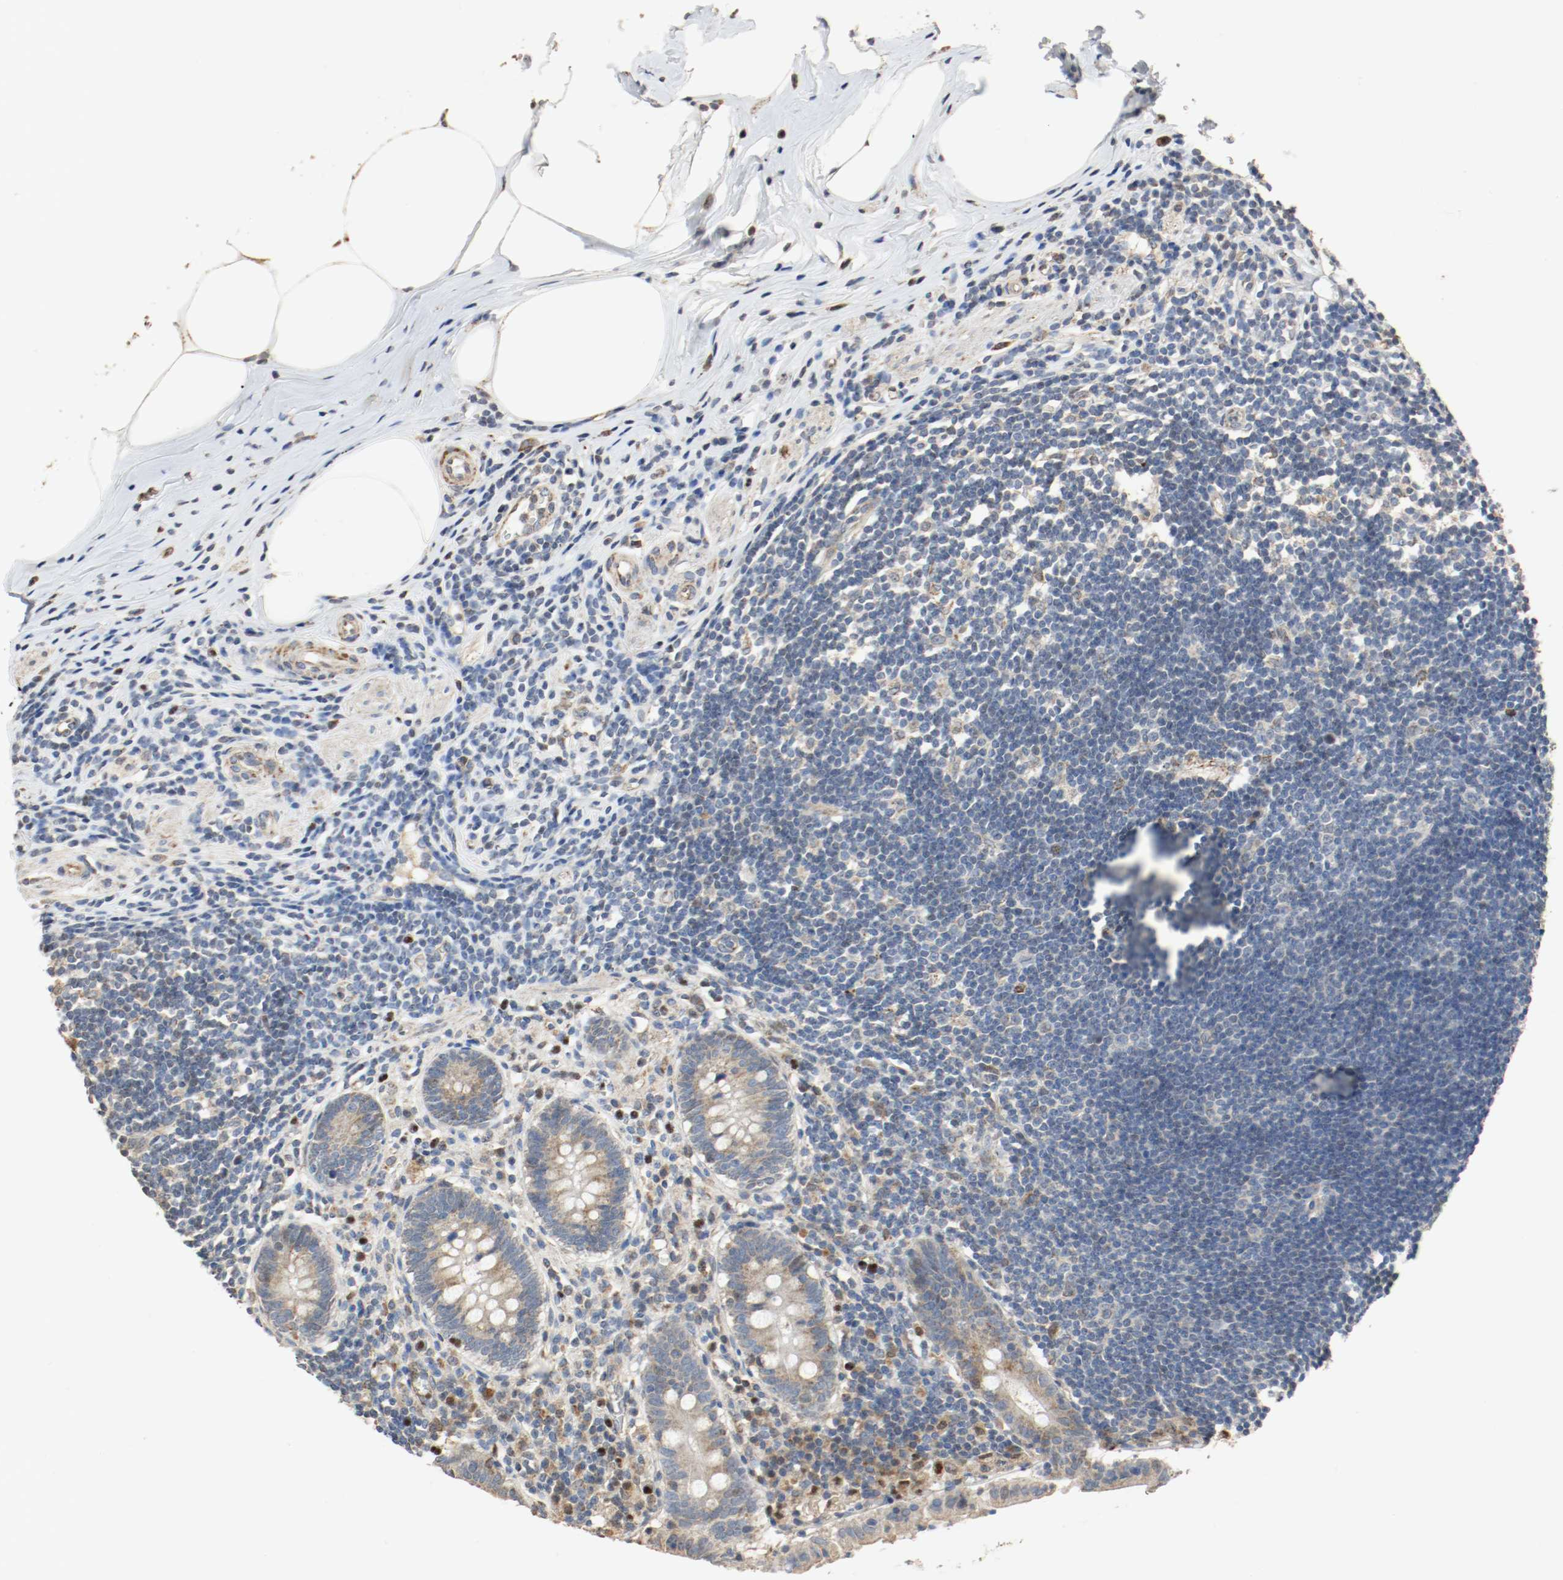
{"staining": {"intensity": "weak", "quantity": ">75%", "location": "cytoplasmic/membranous"}, "tissue": "appendix", "cell_type": "Glandular cells", "image_type": "normal", "snomed": [{"axis": "morphology", "description": "Normal tissue, NOS"}, {"axis": "topography", "description": "Appendix"}], "caption": "Immunohistochemistry (DAB) staining of unremarkable human appendix demonstrates weak cytoplasmic/membranous protein expression in approximately >75% of glandular cells.", "gene": "ALDH4A1", "patient": {"sex": "female", "age": 50}}